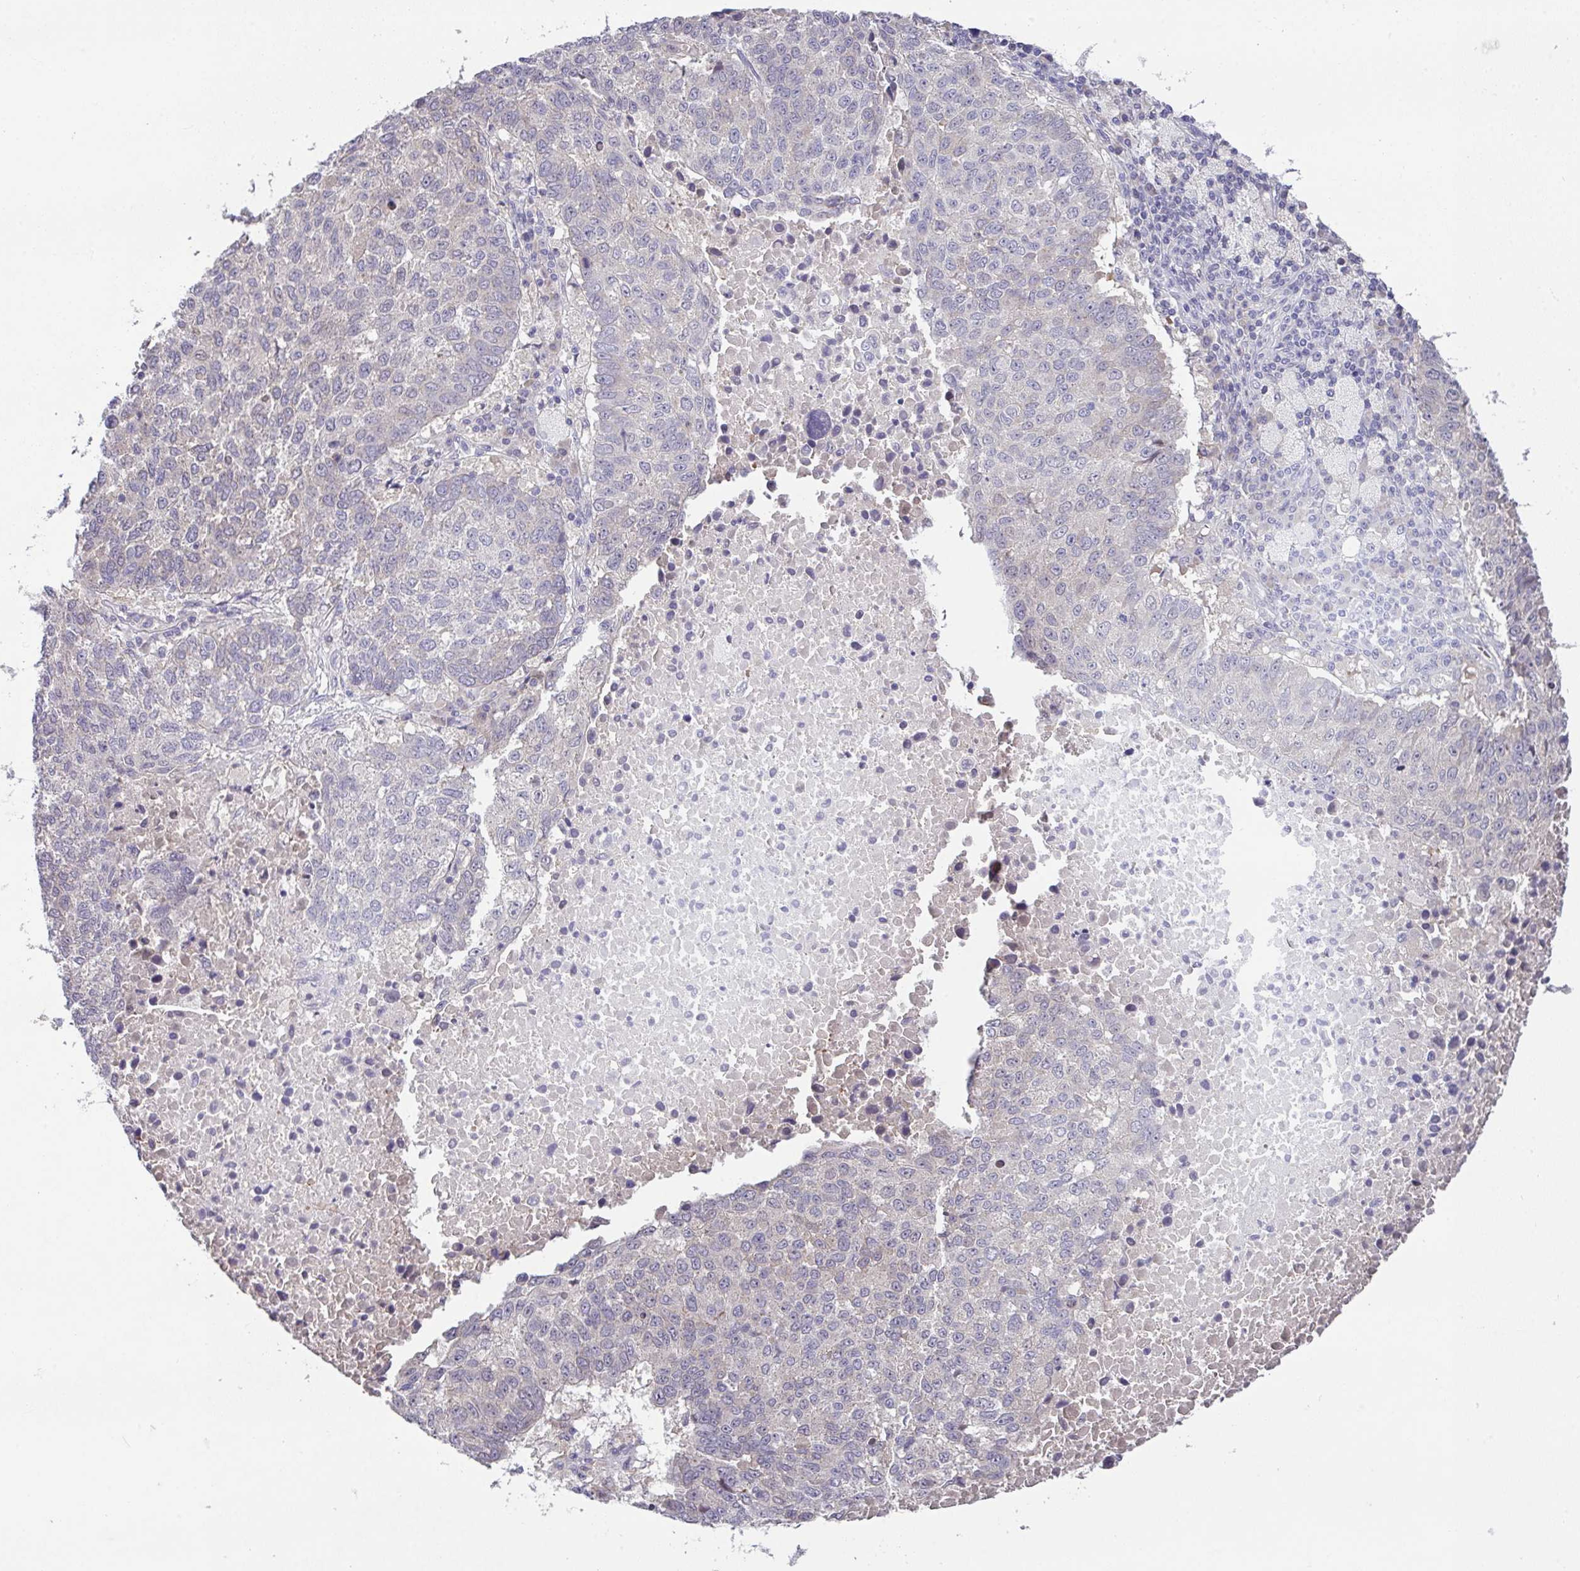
{"staining": {"intensity": "negative", "quantity": "none", "location": "none"}, "tissue": "lung cancer", "cell_type": "Tumor cells", "image_type": "cancer", "snomed": [{"axis": "morphology", "description": "Squamous cell carcinoma, NOS"}, {"axis": "topography", "description": "Lung"}], "caption": "The histopathology image reveals no significant expression in tumor cells of lung squamous cell carcinoma.", "gene": "GLTPD2", "patient": {"sex": "male", "age": 73}}